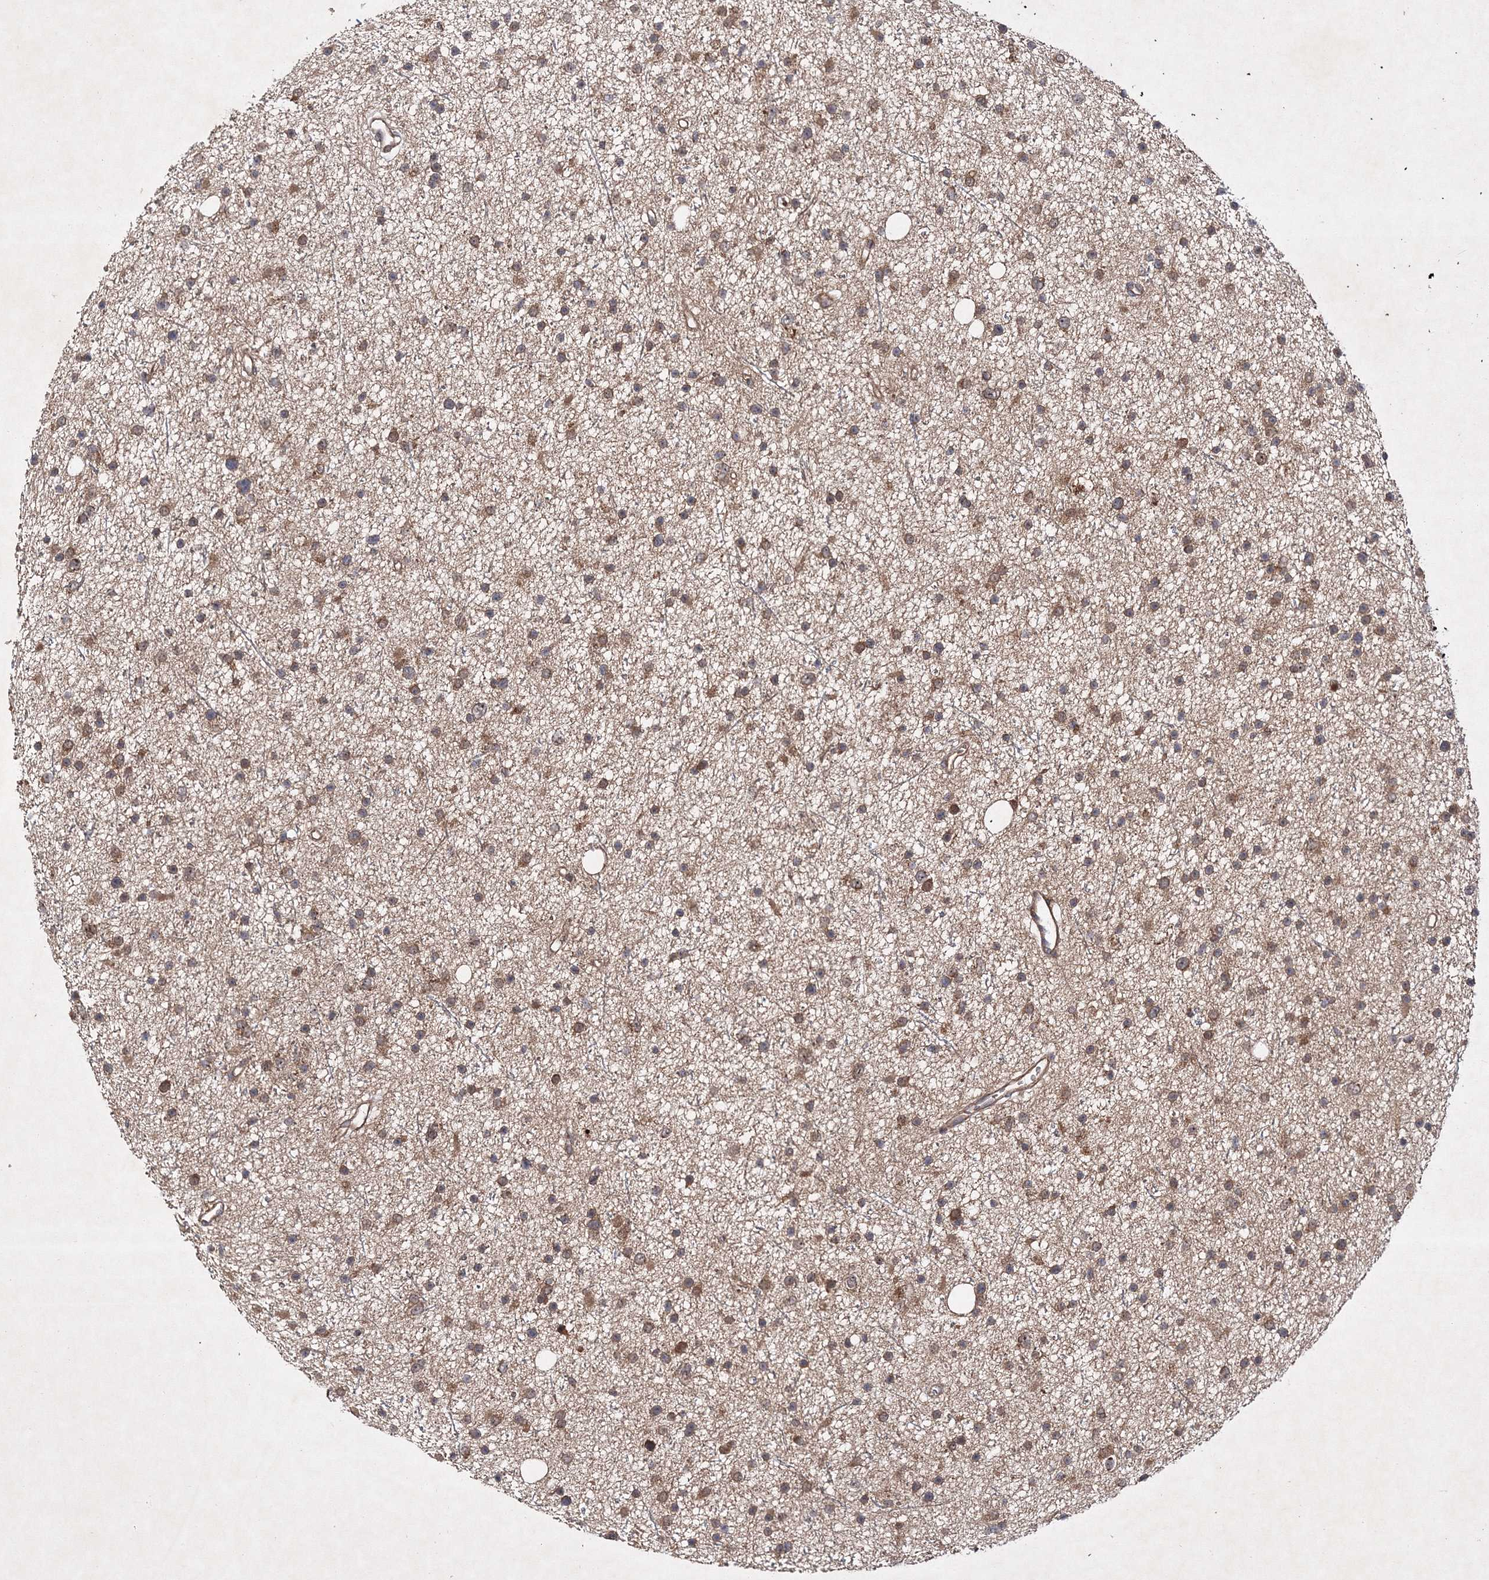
{"staining": {"intensity": "strong", "quantity": "25%-75%", "location": "cytoplasmic/membranous"}, "tissue": "glioma", "cell_type": "Tumor cells", "image_type": "cancer", "snomed": [{"axis": "morphology", "description": "Glioma, malignant, Low grade"}, {"axis": "topography", "description": "Cerebral cortex"}], "caption": "This image displays glioma stained with immunohistochemistry (IHC) to label a protein in brown. The cytoplasmic/membranous of tumor cells show strong positivity for the protein. Nuclei are counter-stained blue.", "gene": "SCRN3", "patient": {"sex": "female", "age": 39}}